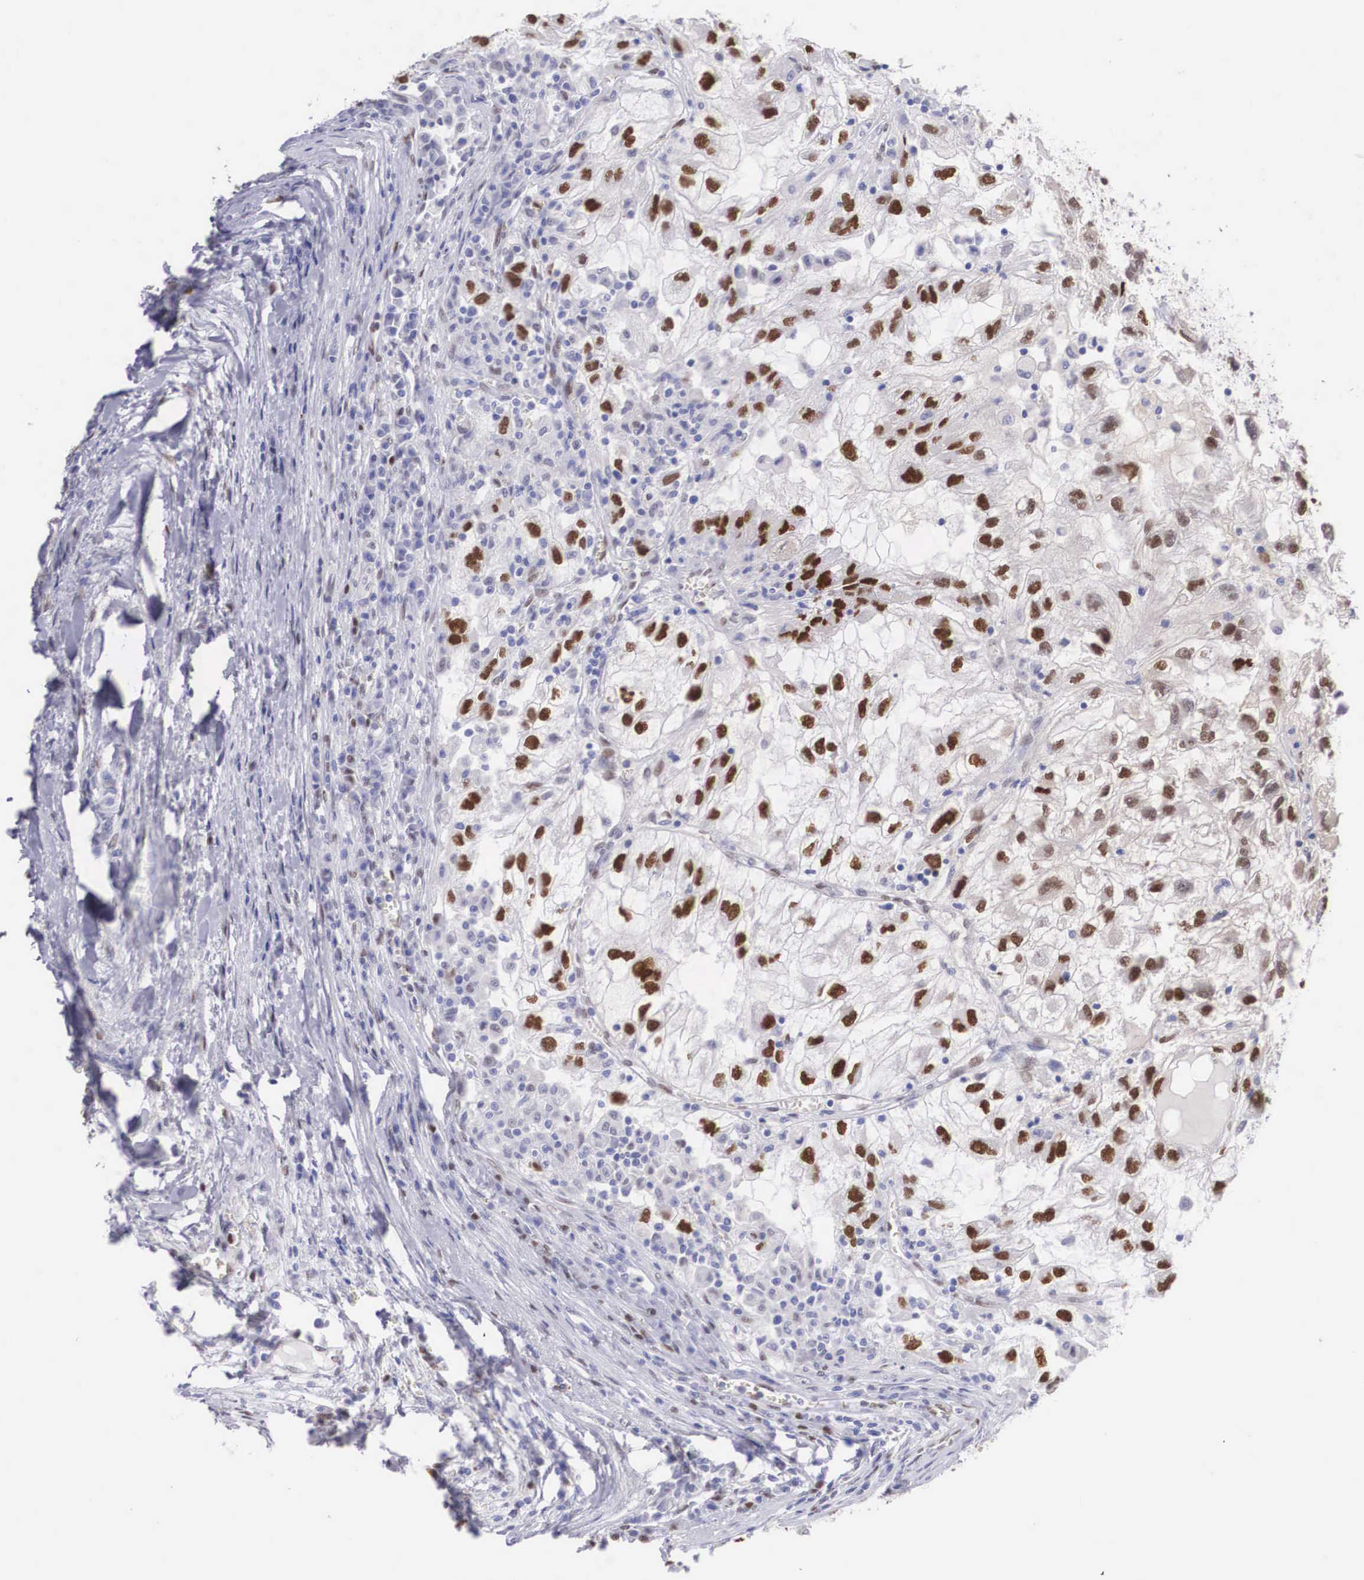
{"staining": {"intensity": "strong", "quantity": ">75%", "location": "nuclear"}, "tissue": "renal cancer", "cell_type": "Tumor cells", "image_type": "cancer", "snomed": [{"axis": "morphology", "description": "Normal tissue, NOS"}, {"axis": "morphology", "description": "Adenocarcinoma, NOS"}, {"axis": "topography", "description": "Kidney"}], "caption": "Renal adenocarcinoma stained with DAB (3,3'-diaminobenzidine) IHC displays high levels of strong nuclear positivity in approximately >75% of tumor cells.", "gene": "HMGN5", "patient": {"sex": "male", "age": 71}}